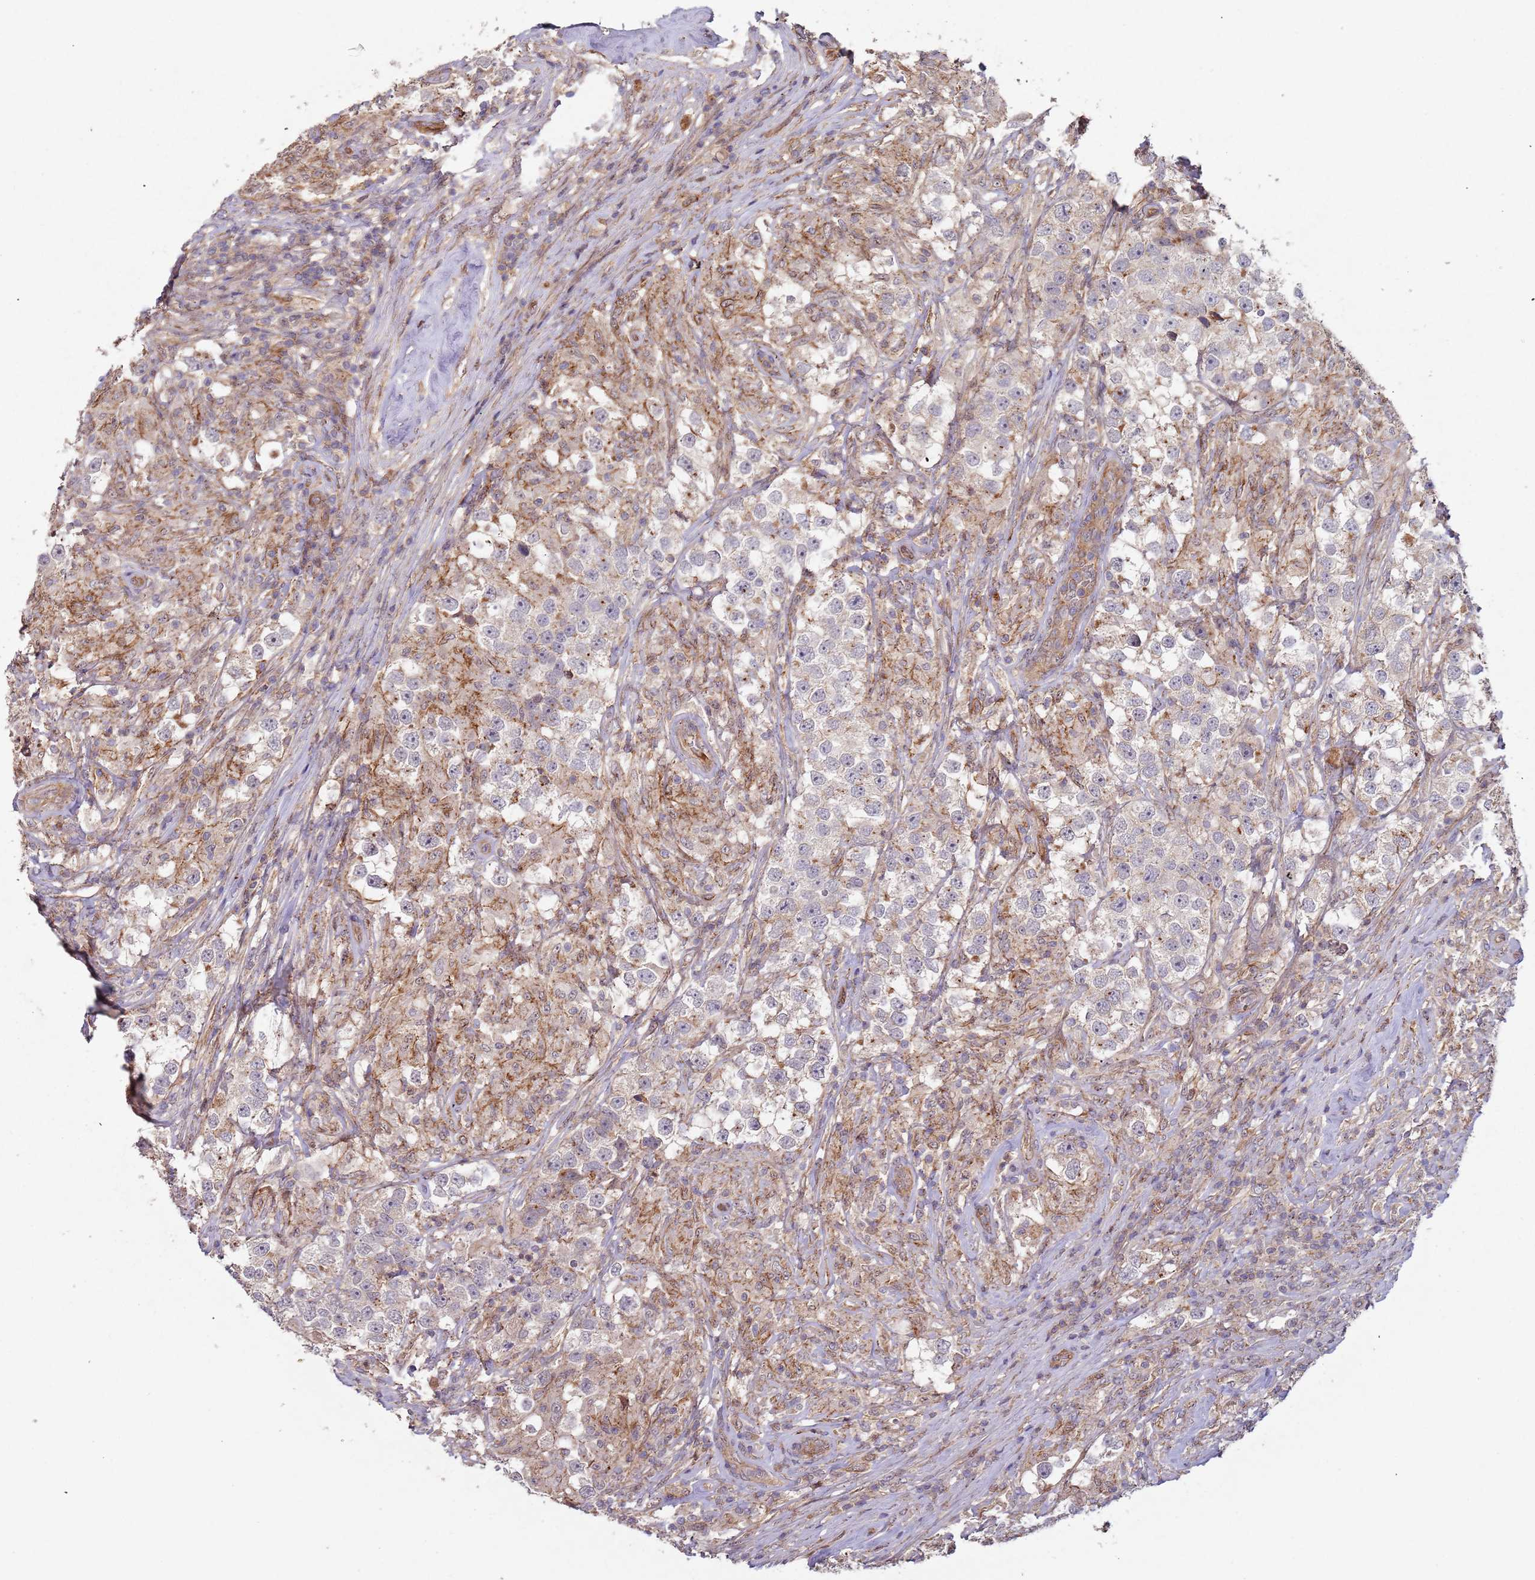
{"staining": {"intensity": "weak", "quantity": "25%-75%", "location": "cytoplasmic/membranous"}, "tissue": "testis cancer", "cell_type": "Tumor cells", "image_type": "cancer", "snomed": [{"axis": "morphology", "description": "Seminoma, NOS"}, {"axis": "topography", "description": "Testis"}], "caption": "Immunohistochemistry (IHC) micrograph of human seminoma (testis) stained for a protein (brown), which displays low levels of weak cytoplasmic/membranous positivity in approximately 25%-75% of tumor cells.", "gene": "KANSL1L", "patient": {"sex": "male", "age": 46}}